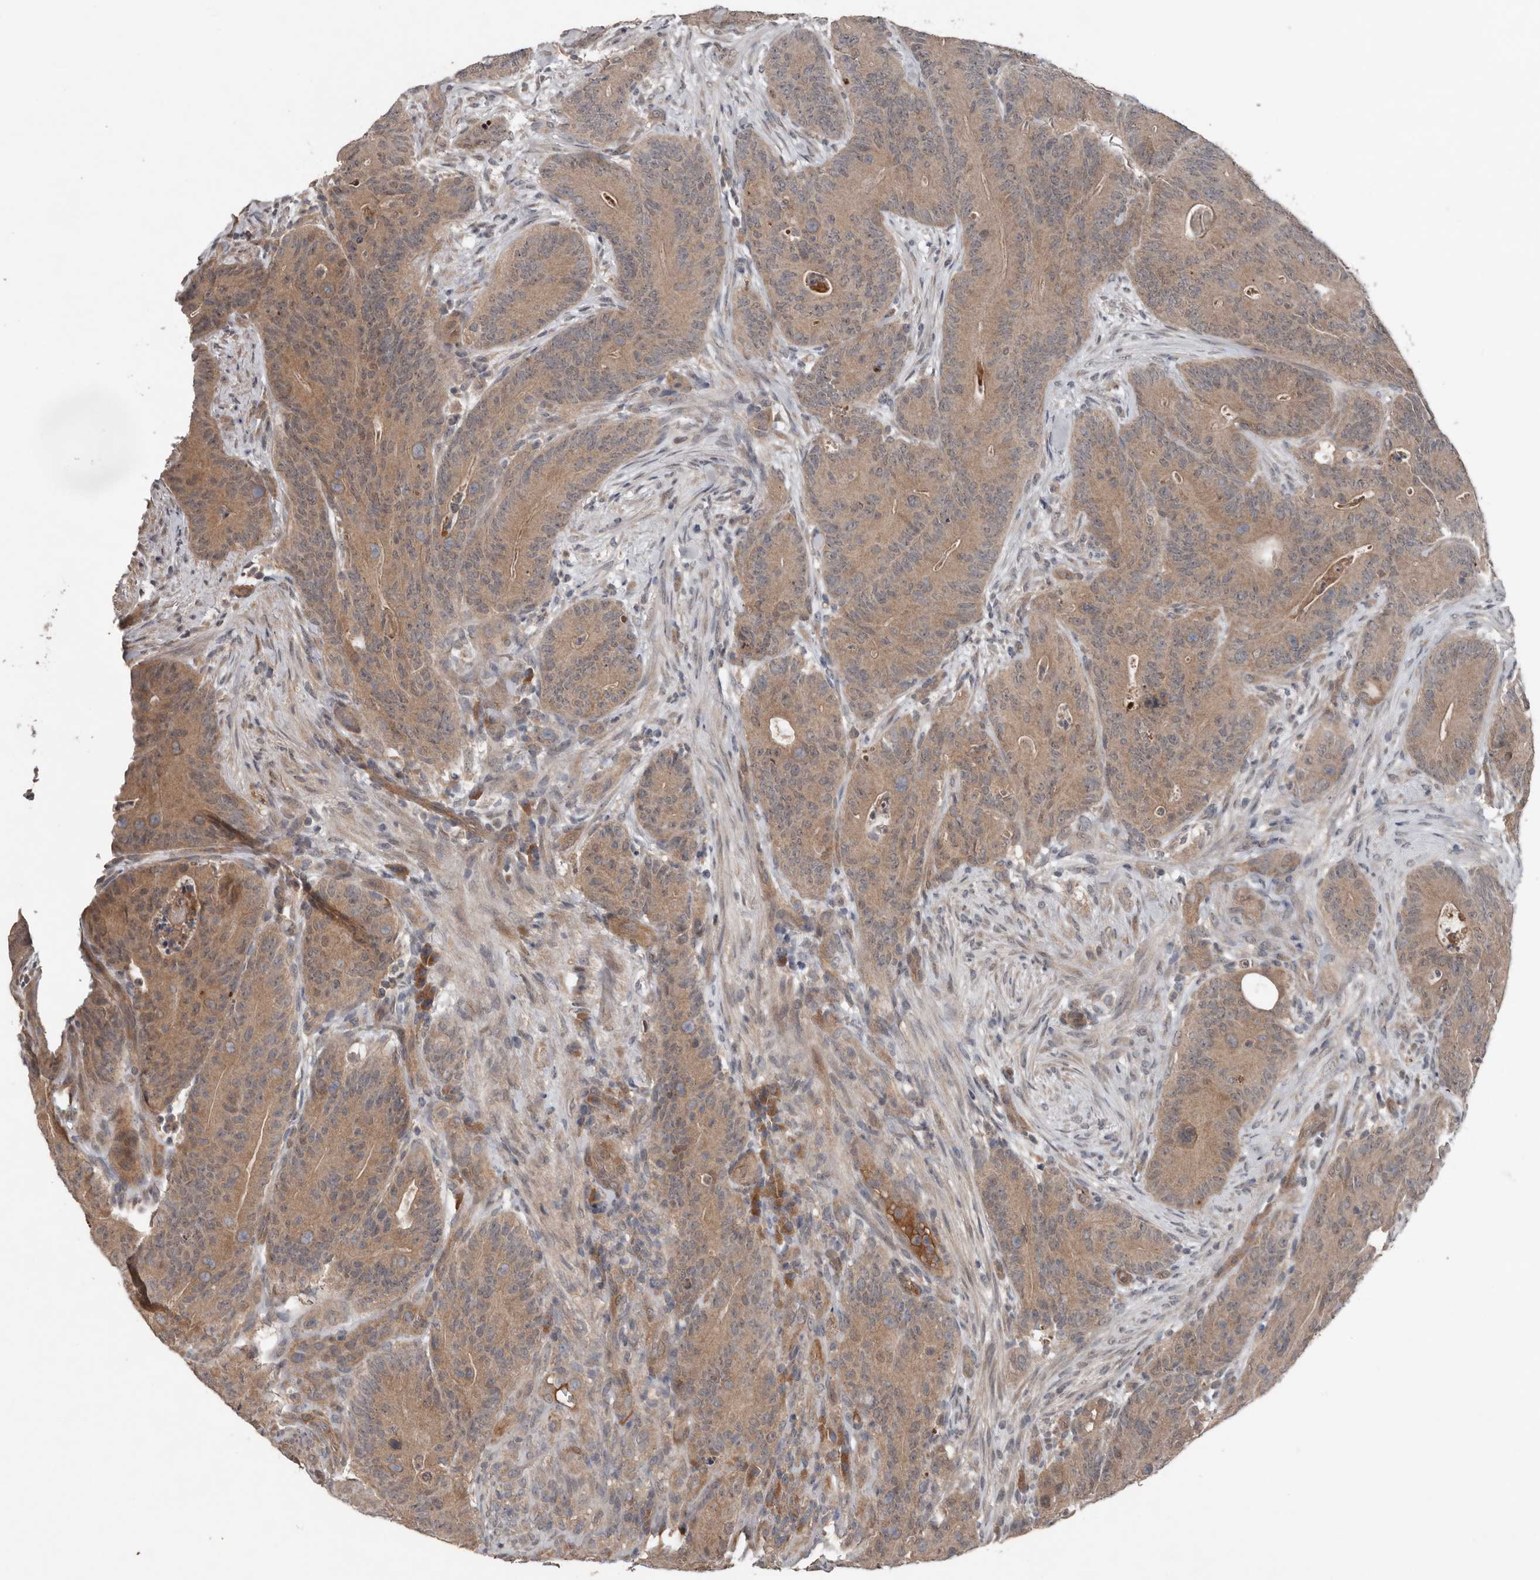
{"staining": {"intensity": "moderate", "quantity": ">75%", "location": "cytoplasmic/membranous"}, "tissue": "colorectal cancer", "cell_type": "Tumor cells", "image_type": "cancer", "snomed": [{"axis": "morphology", "description": "Normal tissue, NOS"}, {"axis": "topography", "description": "Colon"}], "caption": "This is a photomicrograph of immunohistochemistry staining of colorectal cancer, which shows moderate staining in the cytoplasmic/membranous of tumor cells.", "gene": "DNAJB4", "patient": {"sex": "female", "age": 82}}